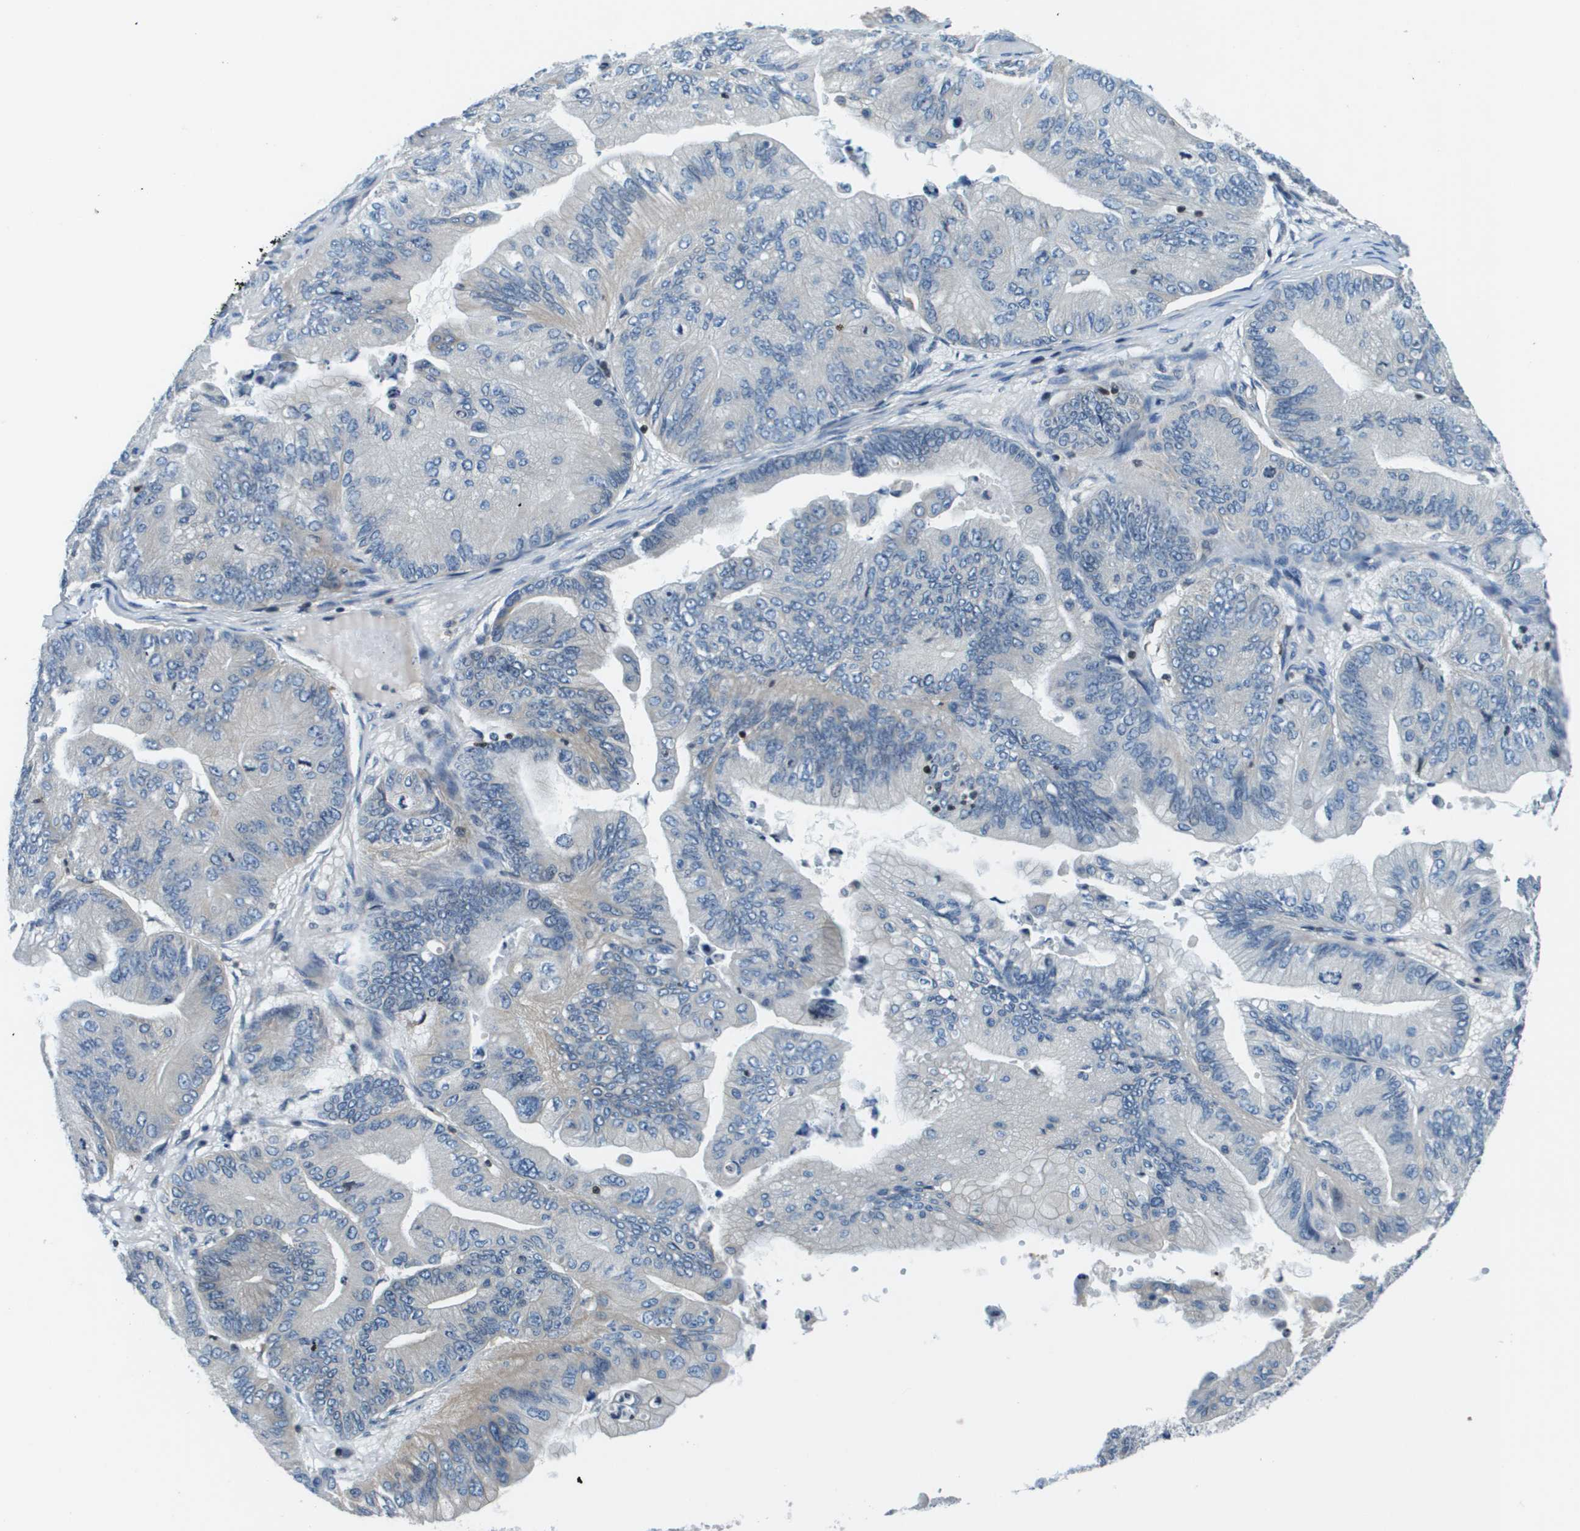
{"staining": {"intensity": "negative", "quantity": "none", "location": "none"}, "tissue": "ovarian cancer", "cell_type": "Tumor cells", "image_type": "cancer", "snomed": [{"axis": "morphology", "description": "Cystadenocarcinoma, mucinous, NOS"}, {"axis": "topography", "description": "Ovary"}], "caption": "Tumor cells are negative for protein expression in human mucinous cystadenocarcinoma (ovarian).", "gene": "ESYT1", "patient": {"sex": "female", "age": 61}}